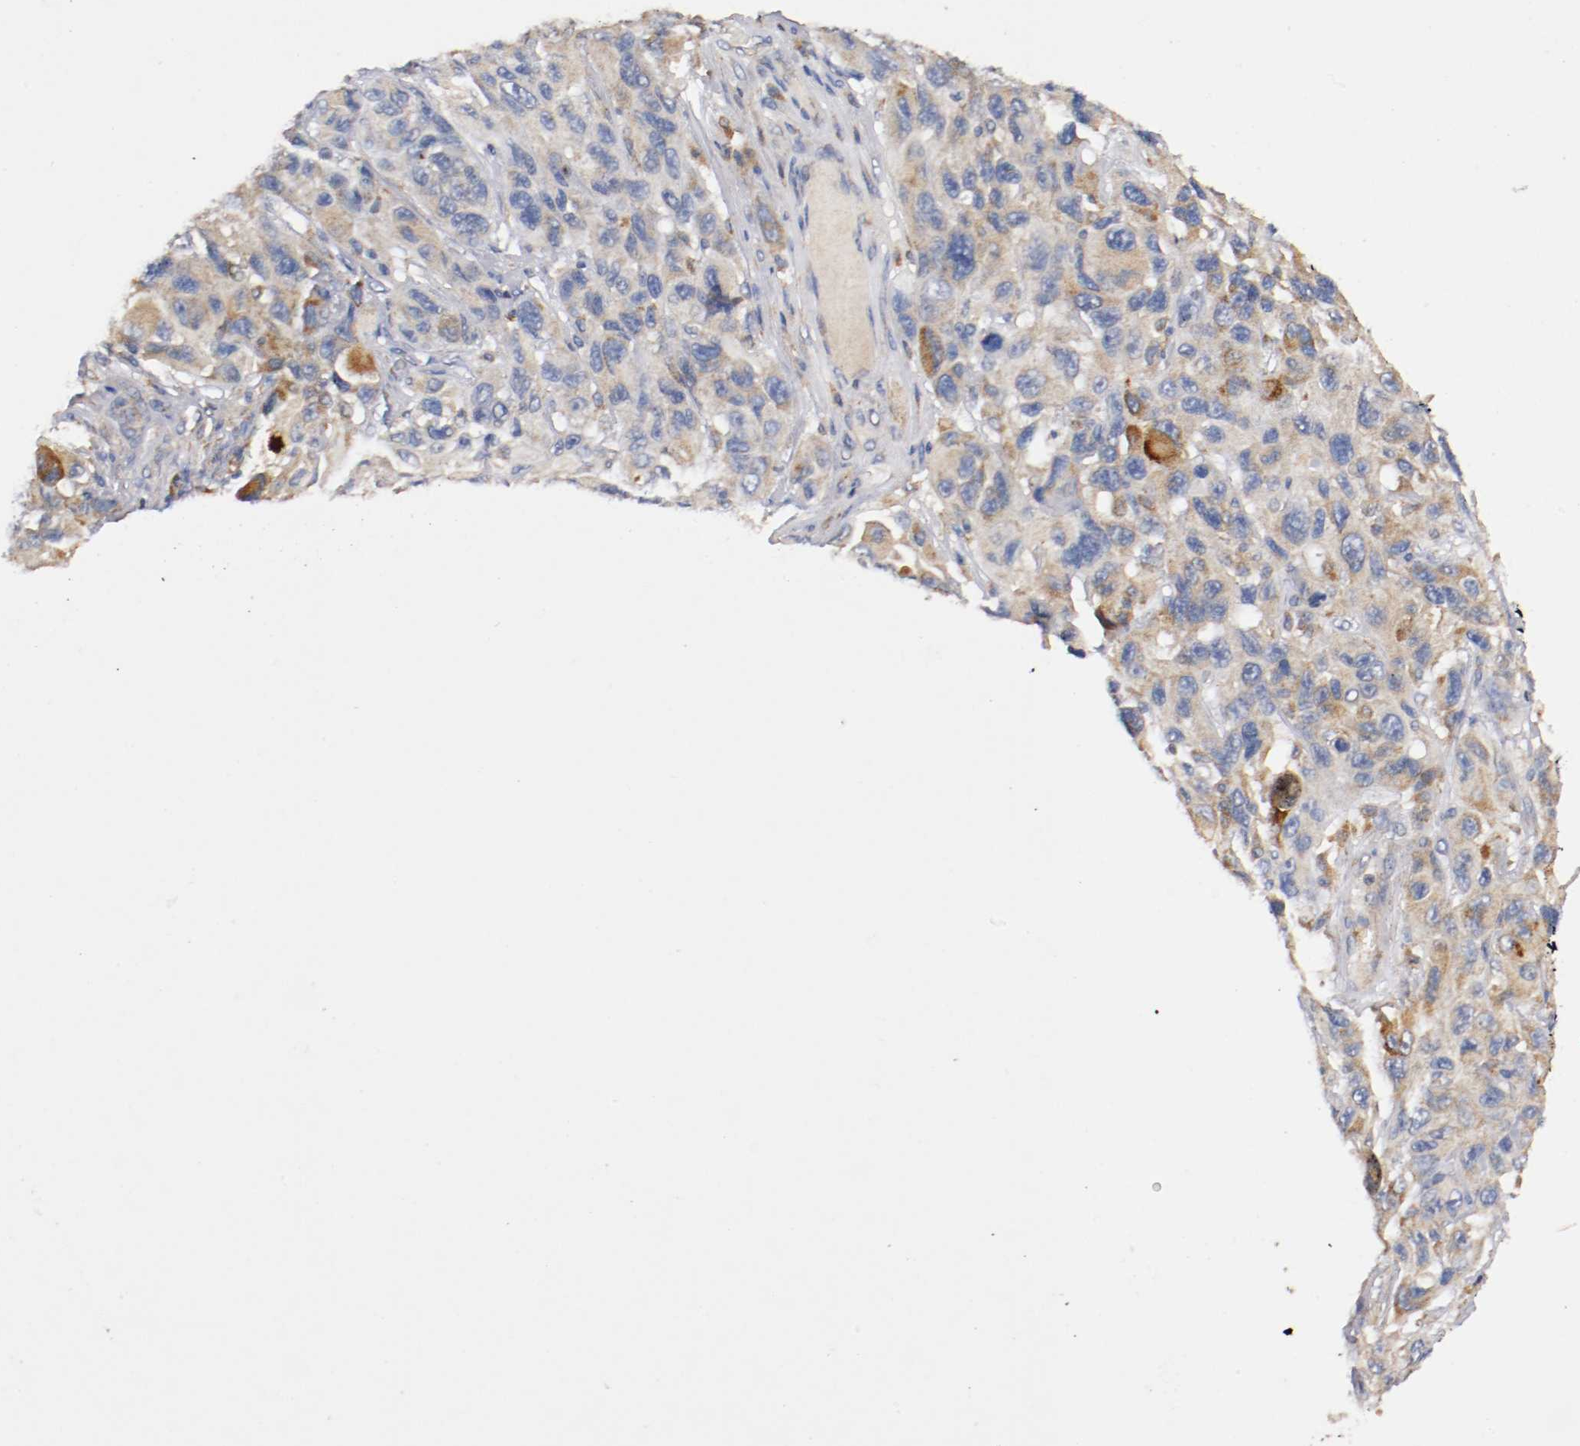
{"staining": {"intensity": "moderate", "quantity": ">75%", "location": "cytoplasmic/membranous"}, "tissue": "melanoma", "cell_type": "Tumor cells", "image_type": "cancer", "snomed": [{"axis": "morphology", "description": "Malignant melanoma, NOS"}, {"axis": "topography", "description": "Skin"}], "caption": "Immunohistochemical staining of human melanoma displays medium levels of moderate cytoplasmic/membranous expression in approximately >75% of tumor cells.", "gene": "TRAF2", "patient": {"sex": "male", "age": 53}}